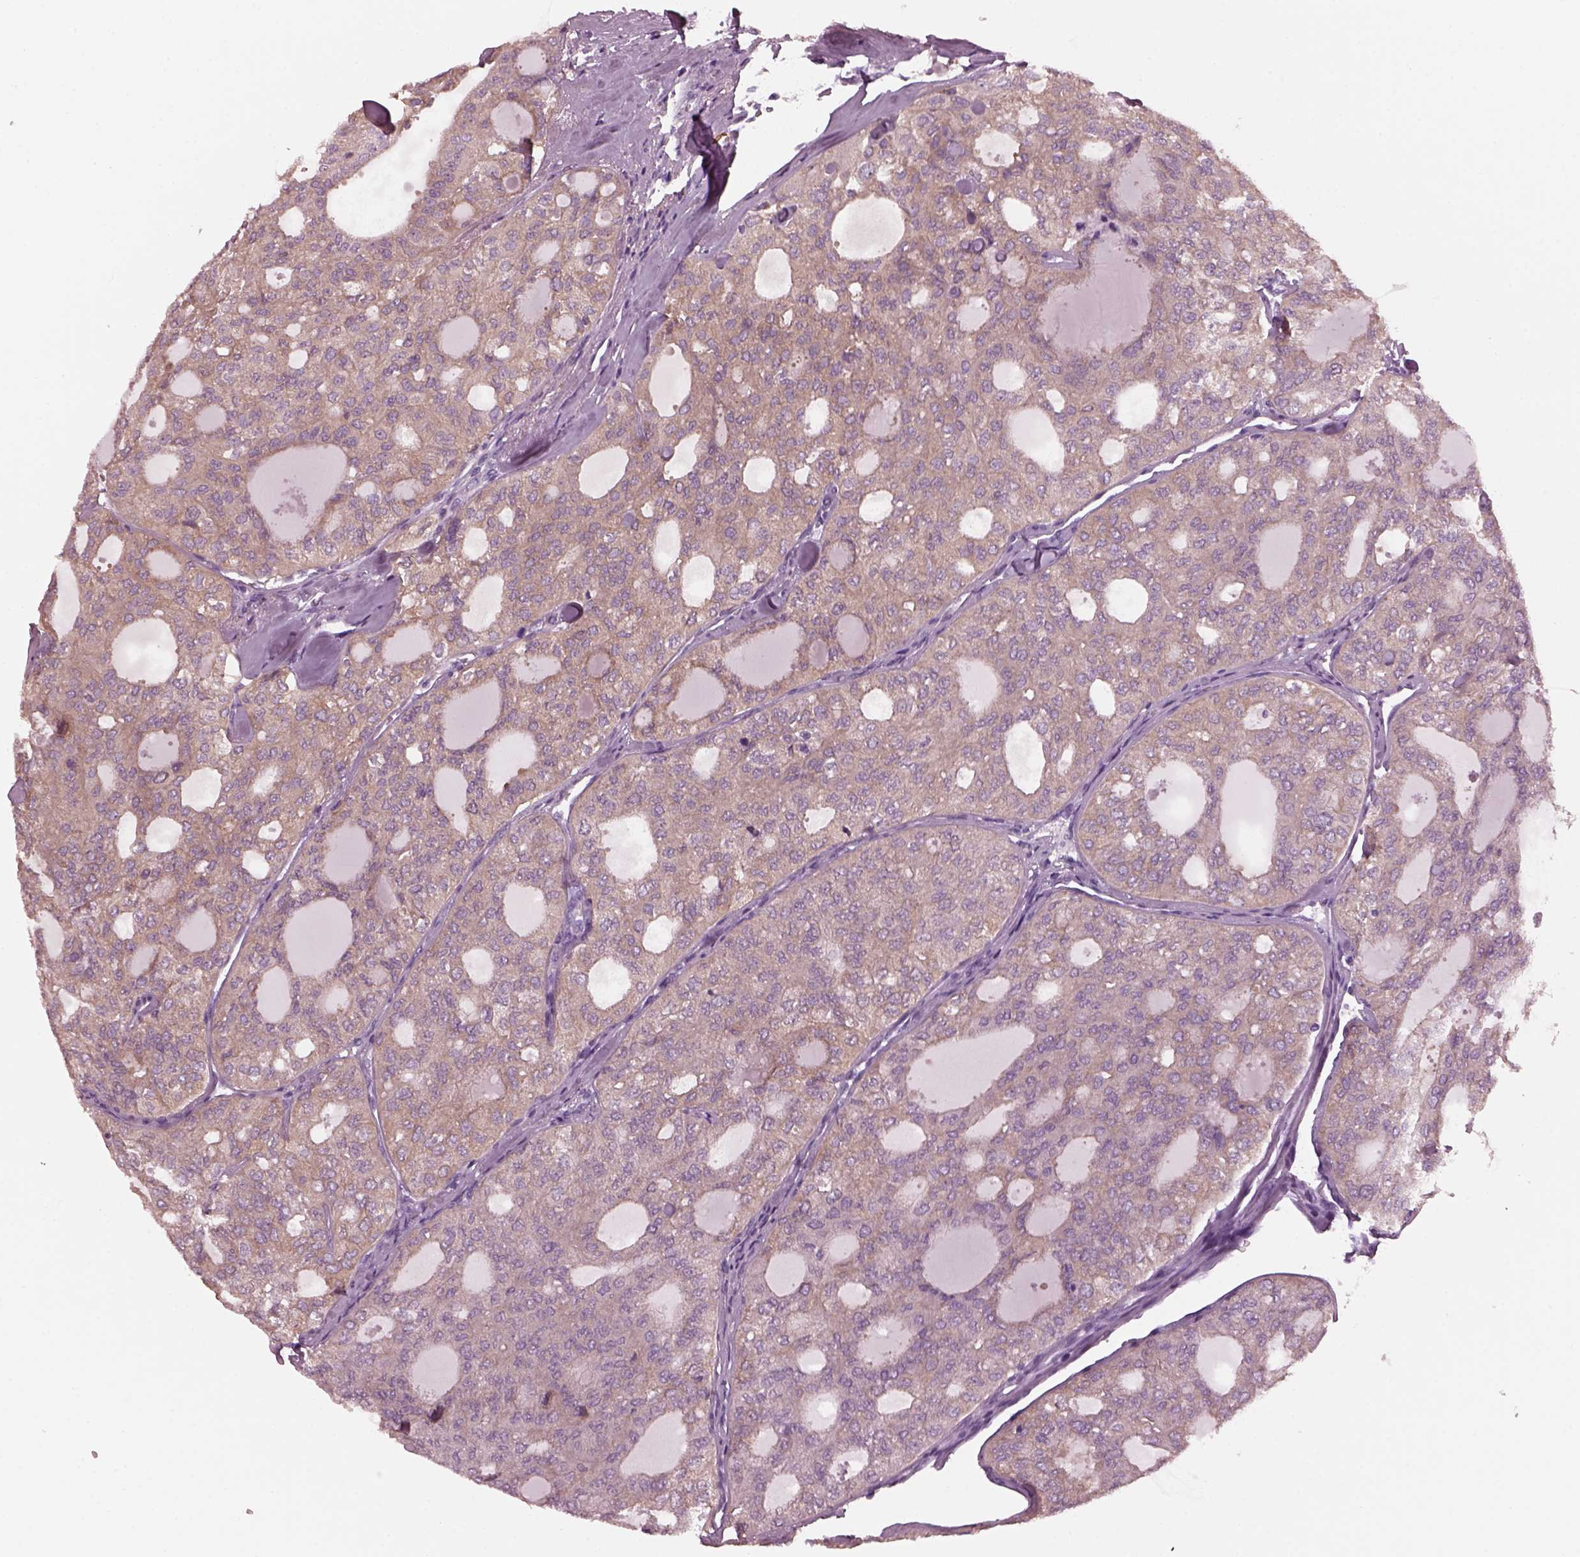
{"staining": {"intensity": "weak", "quantity": ">75%", "location": "cytoplasmic/membranous"}, "tissue": "thyroid cancer", "cell_type": "Tumor cells", "image_type": "cancer", "snomed": [{"axis": "morphology", "description": "Follicular adenoma carcinoma, NOS"}, {"axis": "topography", "description": "Thyroid gland"}], "caption": "IHC of thyroid cancer (follicular adenoma carcinoma) exhibits low levels of weak cytoplasmic/membranous positivity in about >75% of tumor cells.", "gene": "SHTN1", "patient": {"sex": "male", "age": 75}}